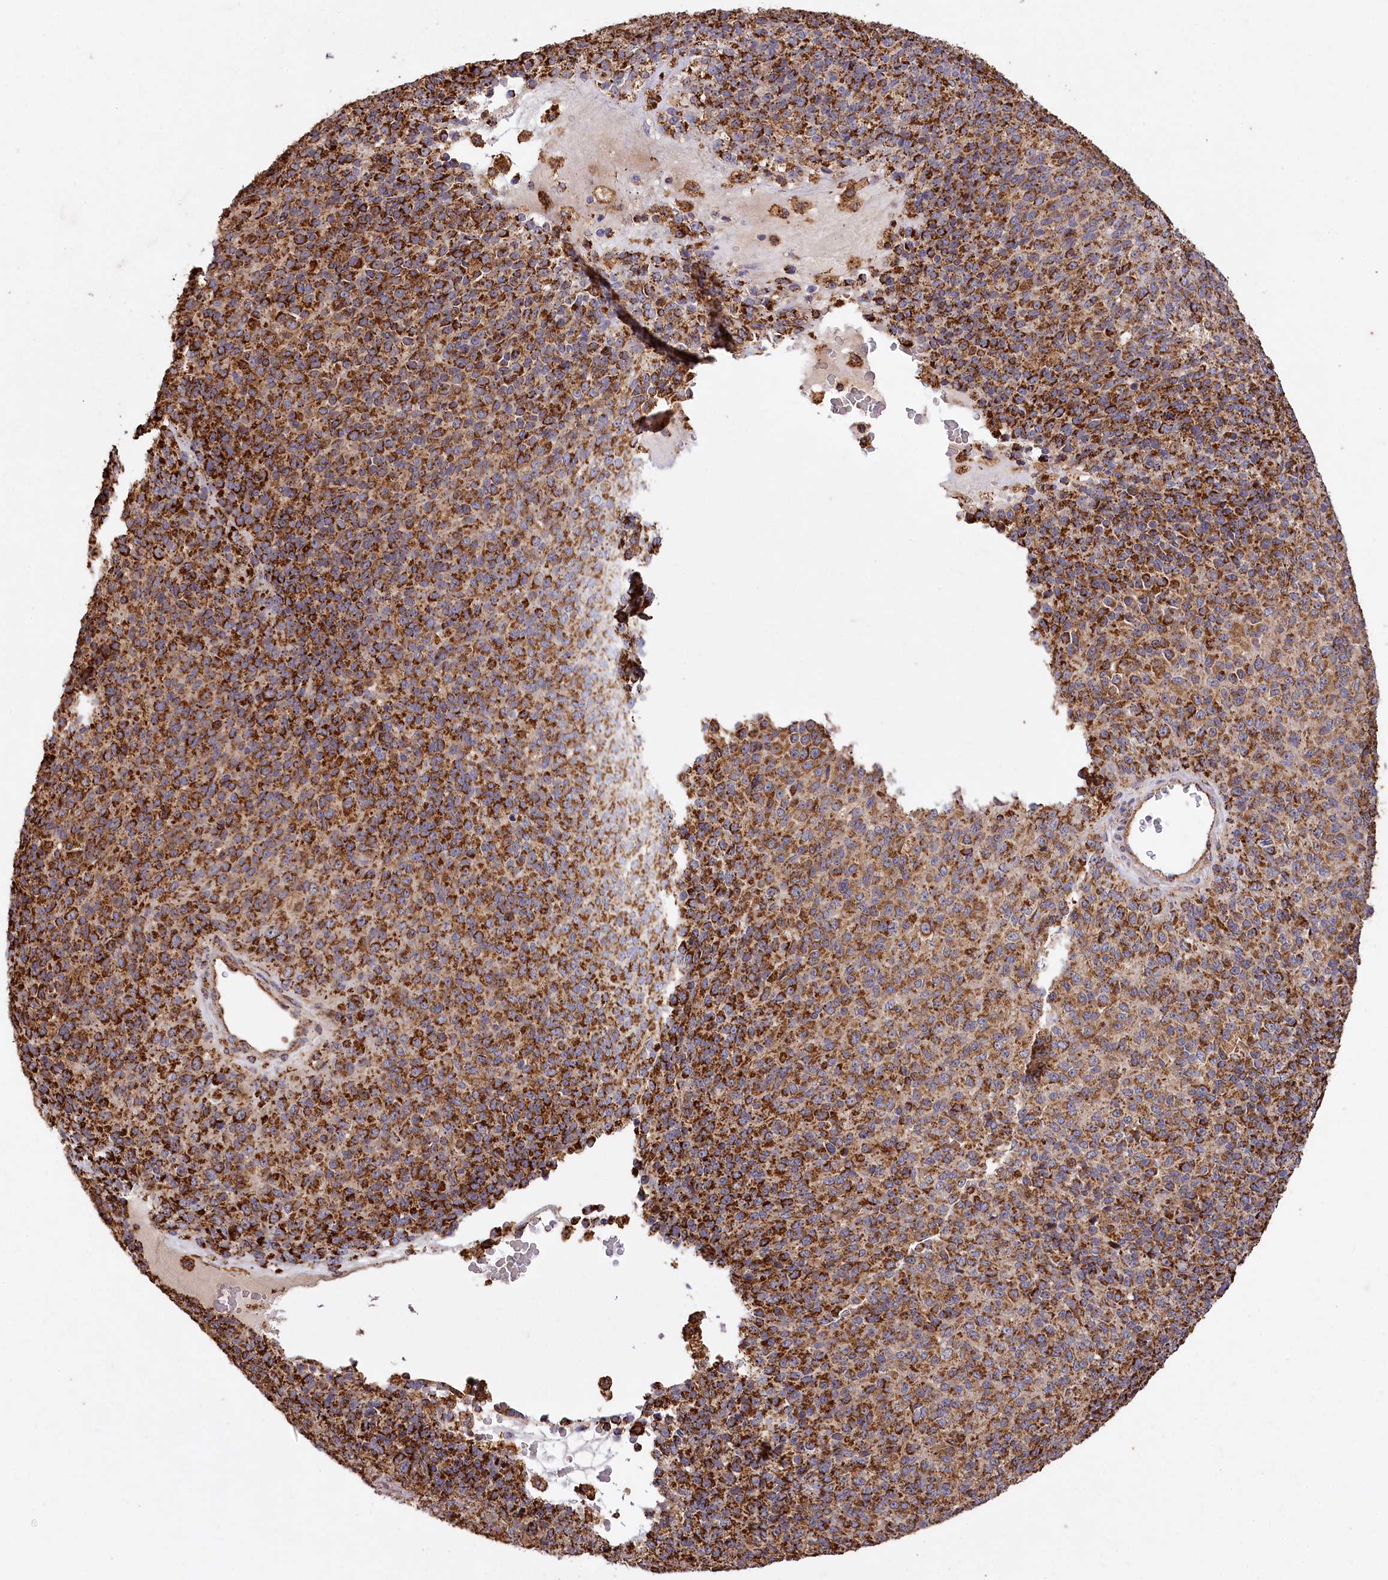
{"staining": {"intensity": "strong", "quantity": ">75%", "location": "cytoplasmic/membranous"}, "tissue": "melanoma", "cell_type": "Tumor cells", "image_type": "cancer", "snomed": [{"axis": "morphology", "description": "Malignant melanoma, Metastatic site"}, {"axis": "topography", "description": "Brain"}], "caption": "The immunohistochemical stain shows strong cytoplasmic/membranous positivity in tumor cells of malignant melanoma (metastatic site) tissue. Nuclei are stained in blue.", "gene": "CARD19", "patient": {"sex": "female", "age": 56}}